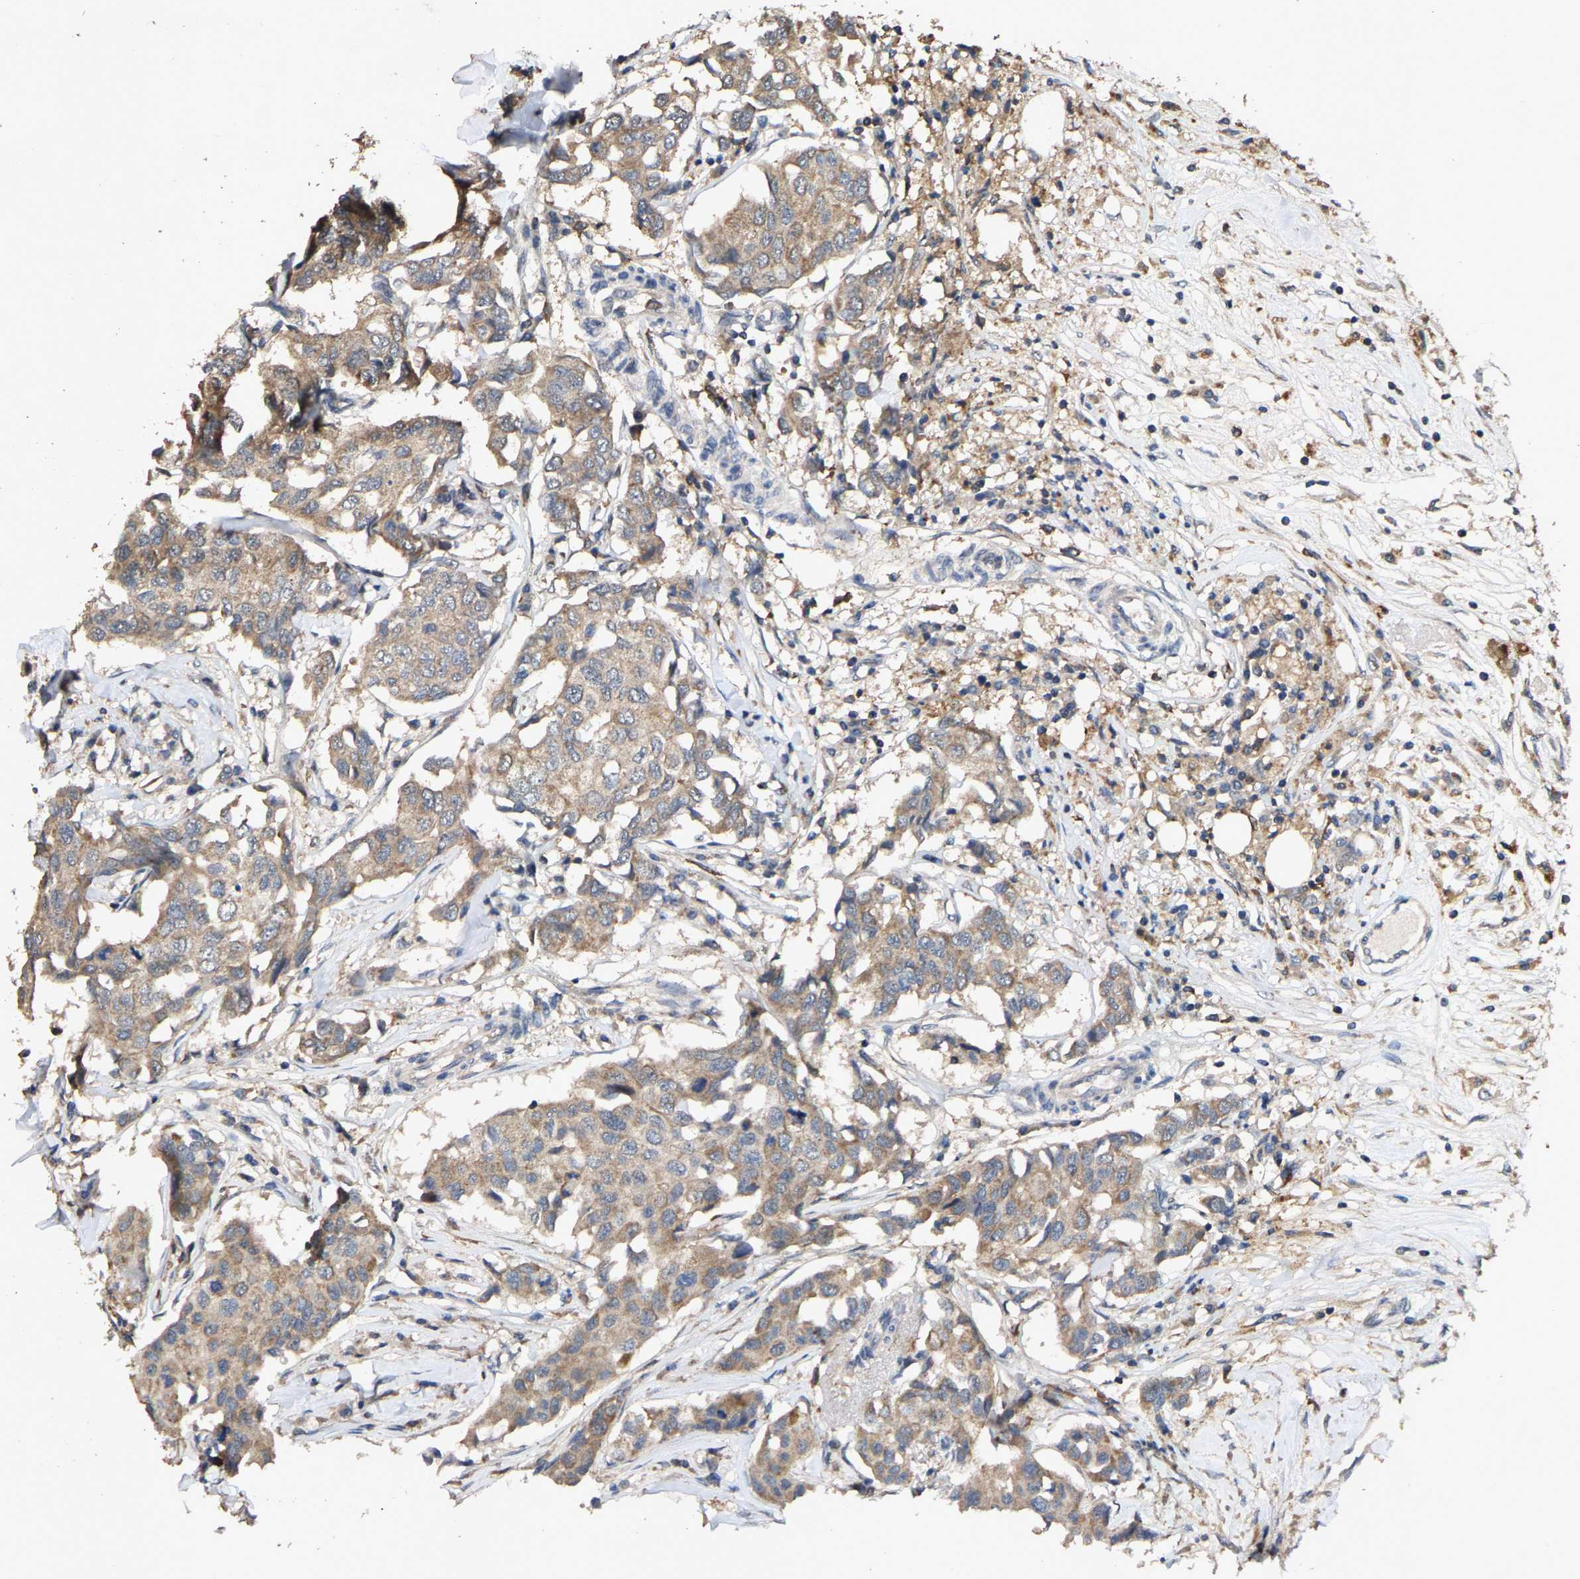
{"staining": {"intensity": "weak", "quantity": ">75%", "location": "cytoplasmic/membranous"}, "tissue": "breast cancer", "cell_type": "Tumor cells", "image_type": "cancer", "snomed": [{"axis": "morphology", "description": "Duct carcinoma"}, {"axis": "topography", "description": "Breast"}], "caption": "A brown stain highlights weak cytoplasmic/membranous staining of a protein in infiltrating ductal carcinoma (breast) tumor cells.", "gene": "TDRKH", "patient": {"sex": "female", "age": 80}}